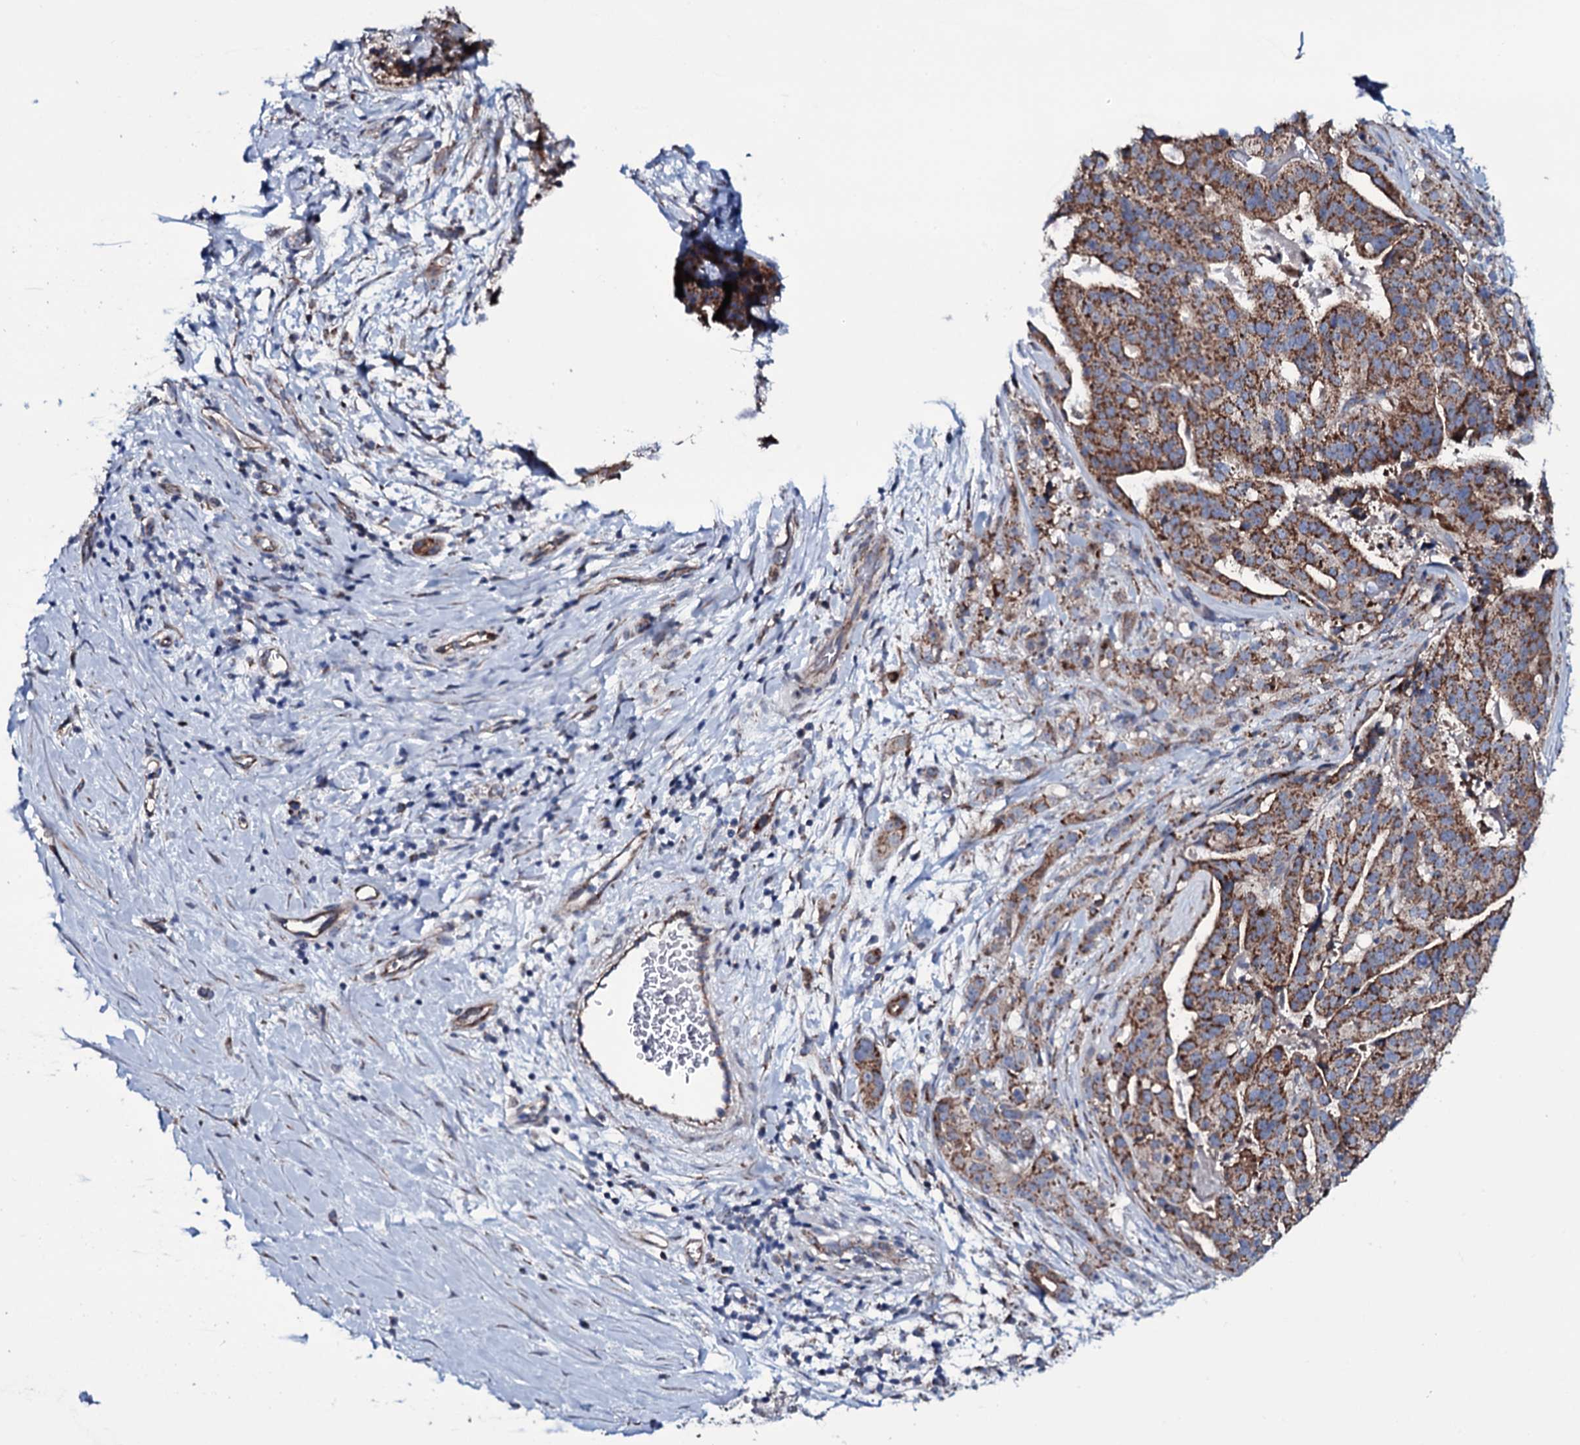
{"staining": {"intensity": "moderate", "quantity": ">75%", "location": "cytoplasmic/membranous"}, "tissue": "stomach cancer", "cell_type": "Tumor cells", "image_type": "cancer", "snomed": [{"axis": "morphology", "description": "Adenocarcinoma, NOS"}, {"axis": "topography", "description": "Stomach"}], "caption": "Moderate cytoplasmic/membranous positivity for a protein is appreciated in about >75% of tumor cells of adenocarcinoma (stomach) using immunohistochemistry.", "gene": "WIPF3", "patient": {"sex": "male", "age": 48}}